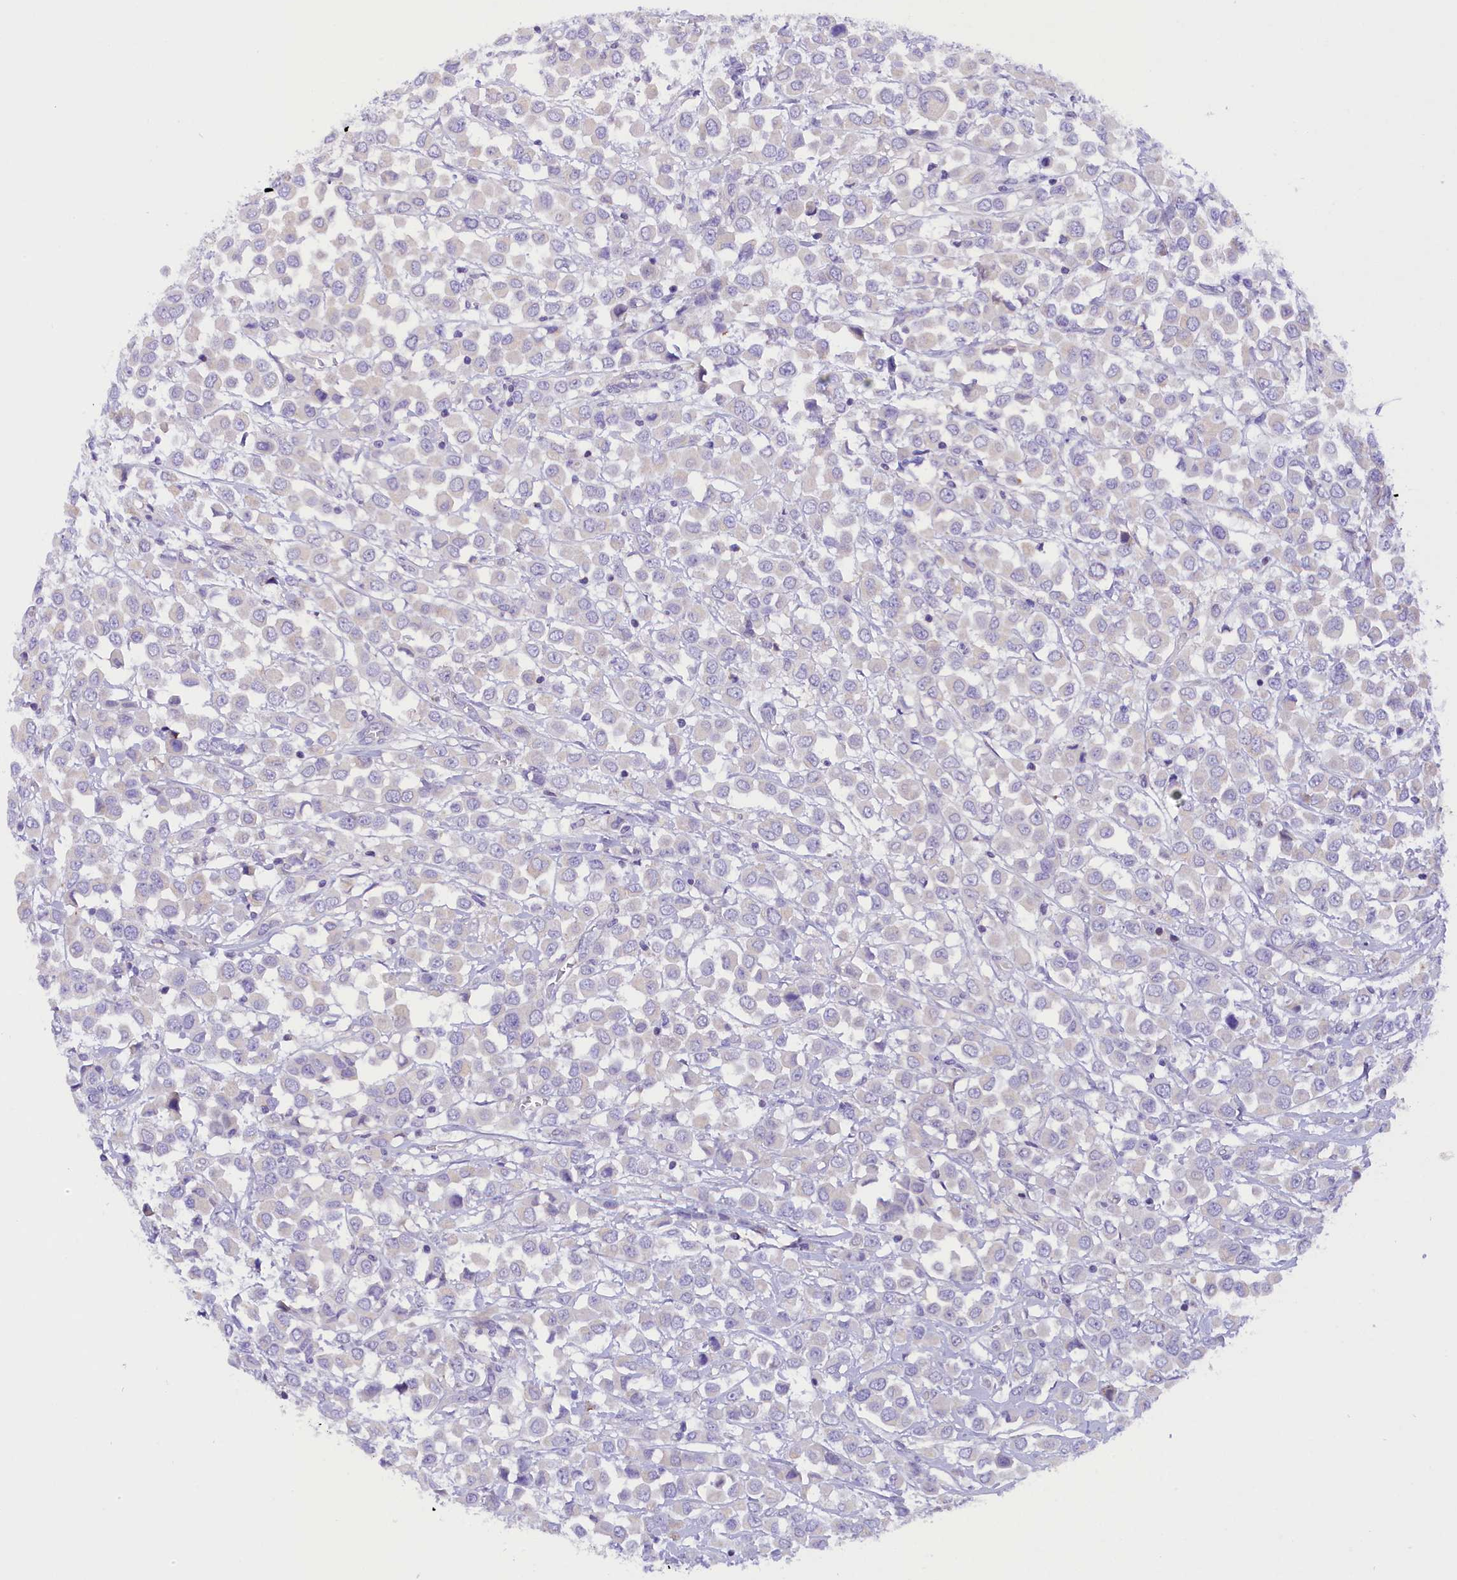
{"staining": {"intensity": "negative", "quantity": "none", "location": "none"}, "tissue": "breast cancer", "cell_type": "Tumor cells", "image_type": "cancer", "snomed": [{"axis": "morphology", "description": "Duct carcinoma"}, {"axis": "topography", "description": "Breast"}], "caption": "IHC image of breast invasive ductal carcinoma stained for a protein (brown), which reveals no expression in tumor cells.", "gene": "COL6A5", "patient": {"sex": "female", "age": 61}}